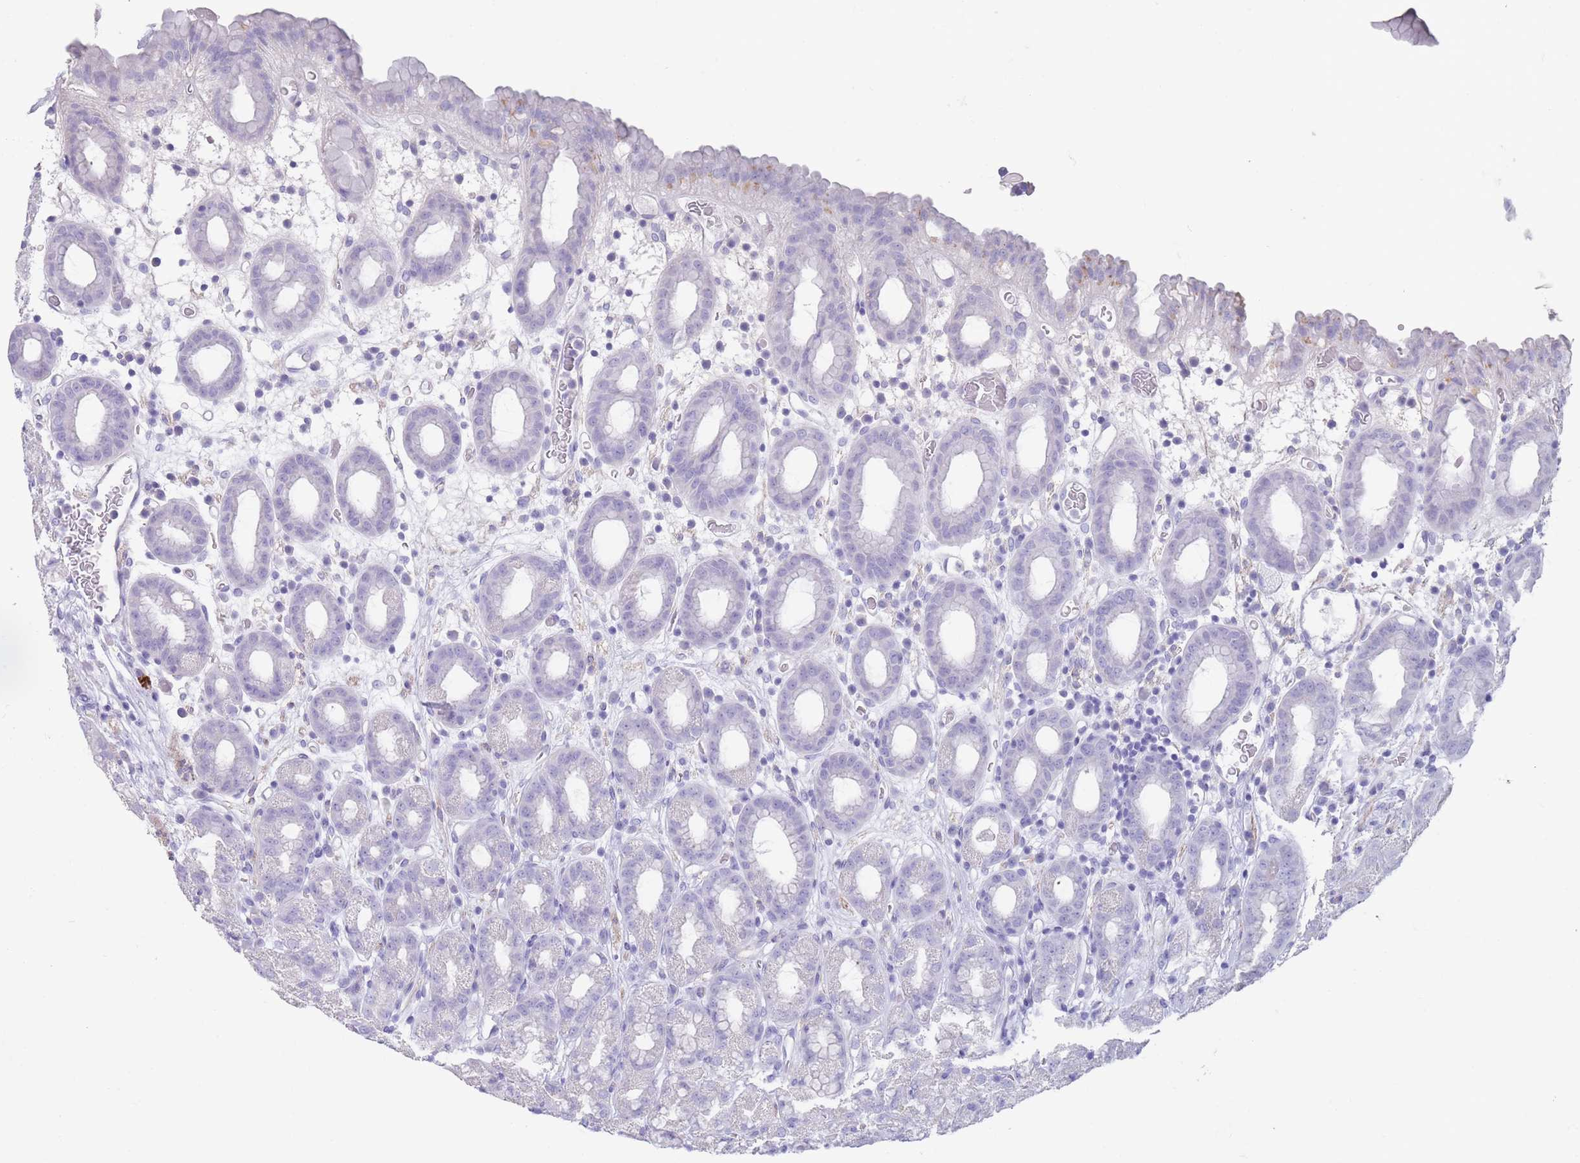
{"staining": {"intensity": "negative", "quantity": "none", "location": "none"}, "tissue": "stomach", "cell_type": "Glandular cells", "image_type": "normal", "snomed": [{"axis": "morphology", "description": "Normal tissue, NOS"}, {"axis": "topography", "description": "Stomach, upper"}, {"axis": "topography", "description": "Stomach, lower"}, {"axis": "topography", "description": "Small intestine"}], "caption": "A high-resolution histopathology image shows IHC staining of unremarkable stomach, which reveals no significant positivity in glandular cells. The staining is performed using DAB (3,3'-diaminobenzidine) brown chromogen with nuclei counter-stained in using hematoxylin.", "gene": "RHBG", "patient": {"sex": "male", "age": 68}}